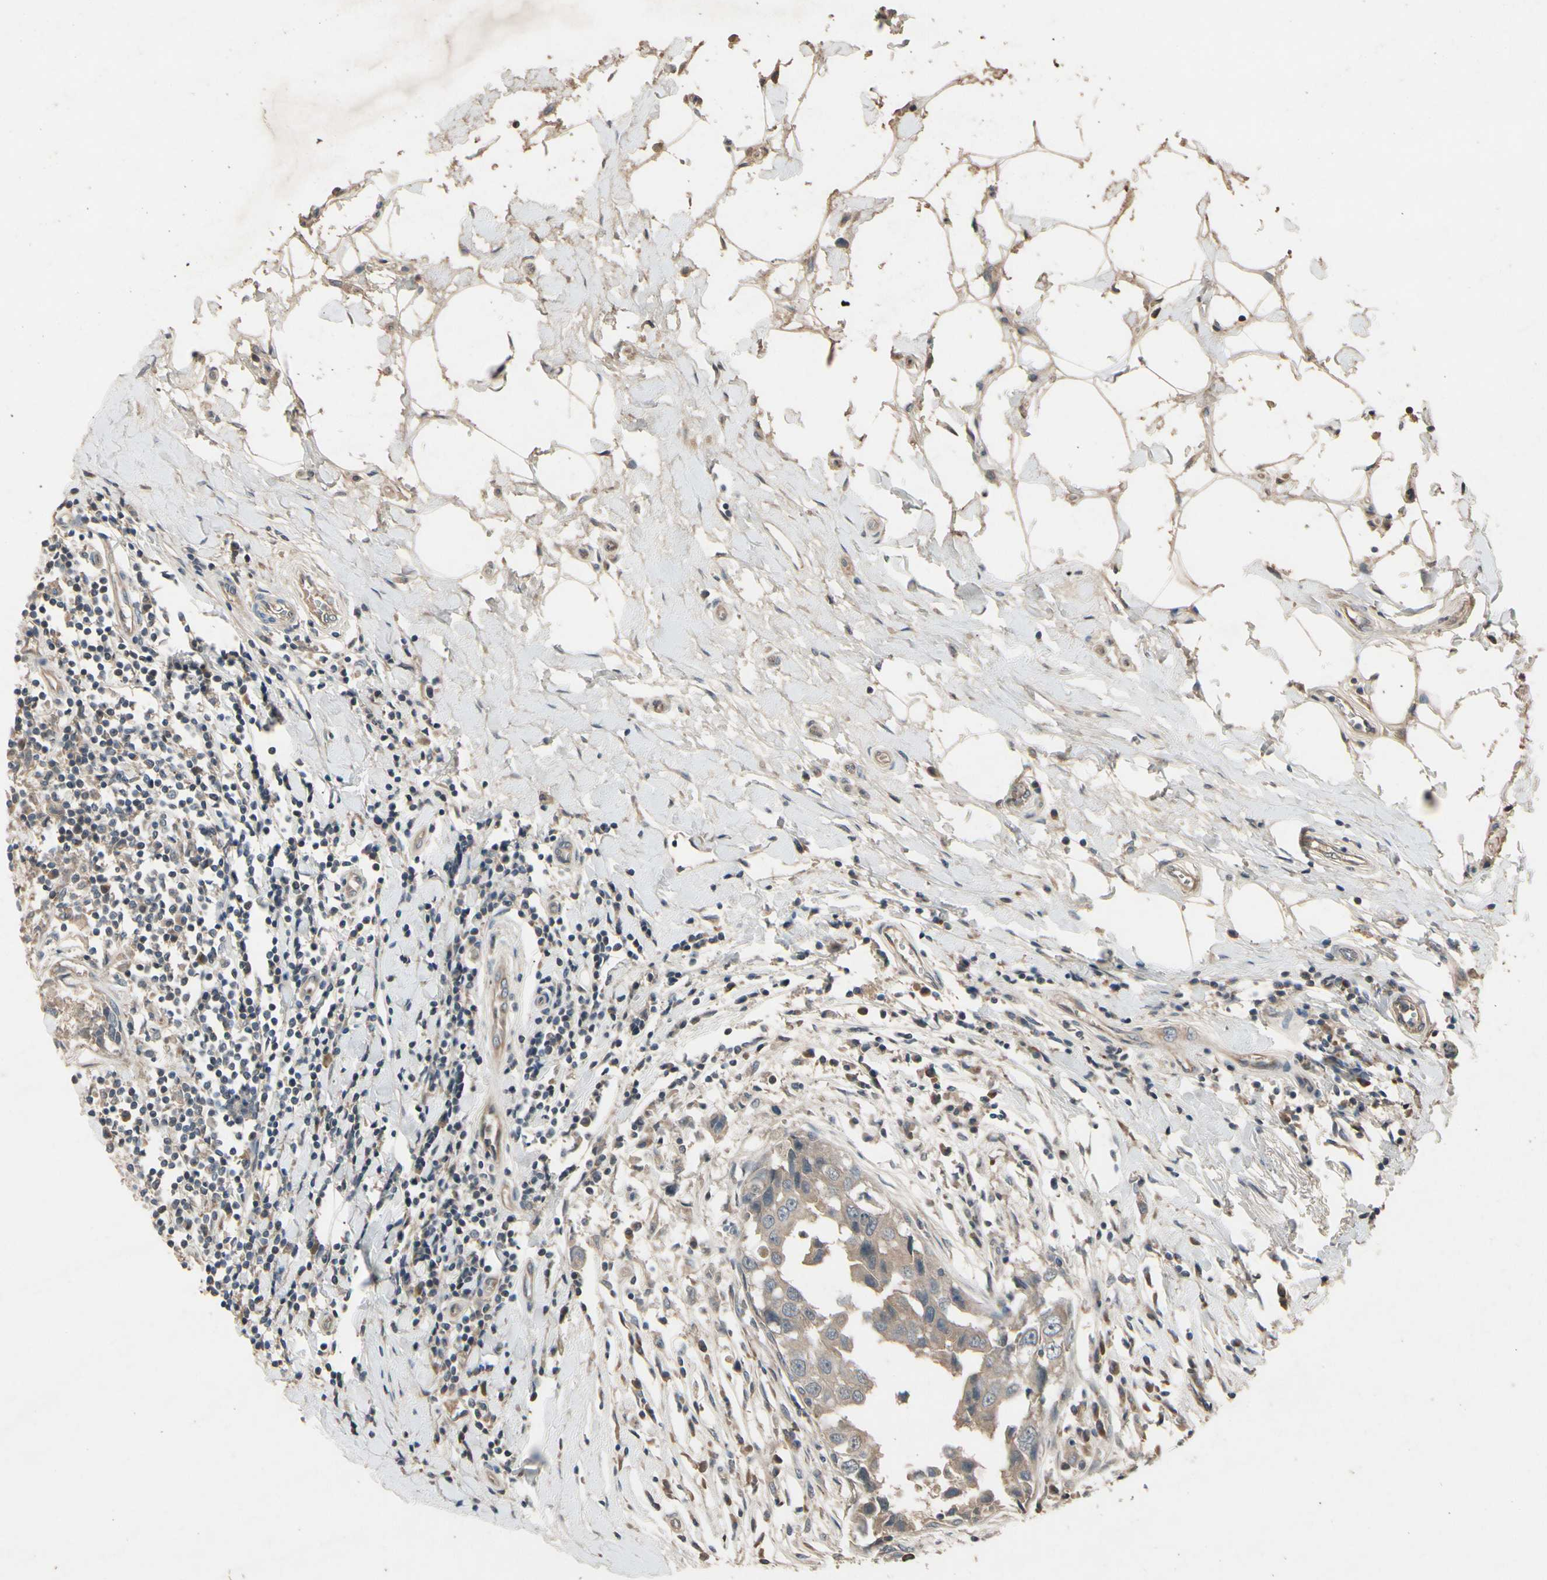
{"staining": {"intensity": "moderate", "quantity": ">75%", "location": "cytoplasmic/membranous"}, "tissue": "breast cancer", "cell_type": "Tumor cells", "image_type": "cancer", "snomed": [{"axis": "morphology", "description": "Duct carcinoma"}, {"axis": "topography", "description": "Breast"}], "caption": "DAB (3,3'-diaminobenzidine) immunohistochemical staining of human breast intraductal carcinoma demonstrates moderate cytoplasmic/membranous protein staining in about >75% of tumor cells.", "gene": "NSF", "patient": {"sex": "female", "age": 27}}